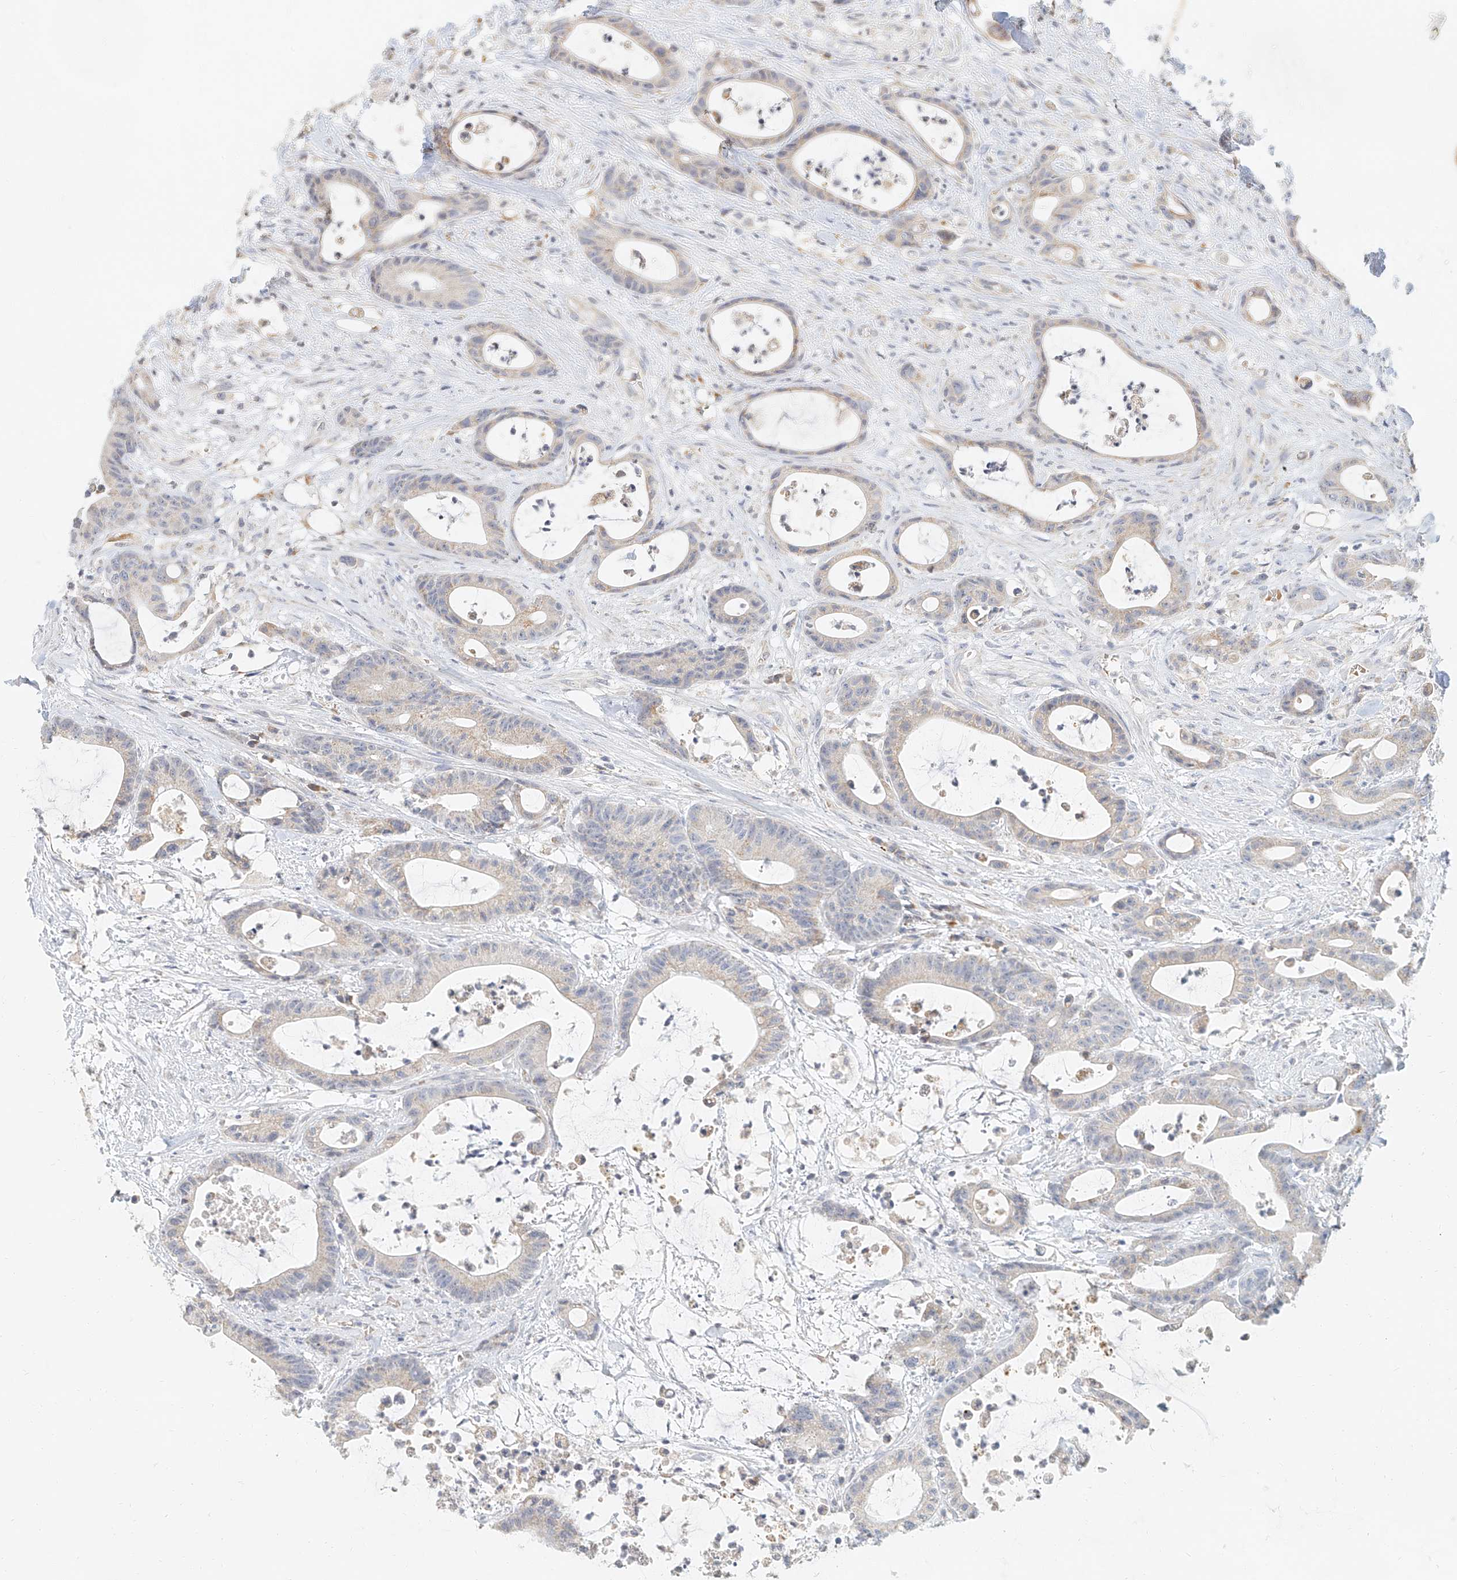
{"staining": {"intensity": "negative", "quantity": "none", "location": "none"}, "tissue": "colorectal cancer", "cell_type": "Tumor cells", "image_type": "cancer", "snomed": [{"axis": "morphology", "description": "Adenocarcinoma, NOS"}, {"axis": "topography", "description": "Colon"}], "caption": "Tumor cells are negative for protein expression in human colorectal cancer (adenocarcinoma).", "gene": "CXorf58", "patient": {"sex": "female", "age": 84}}